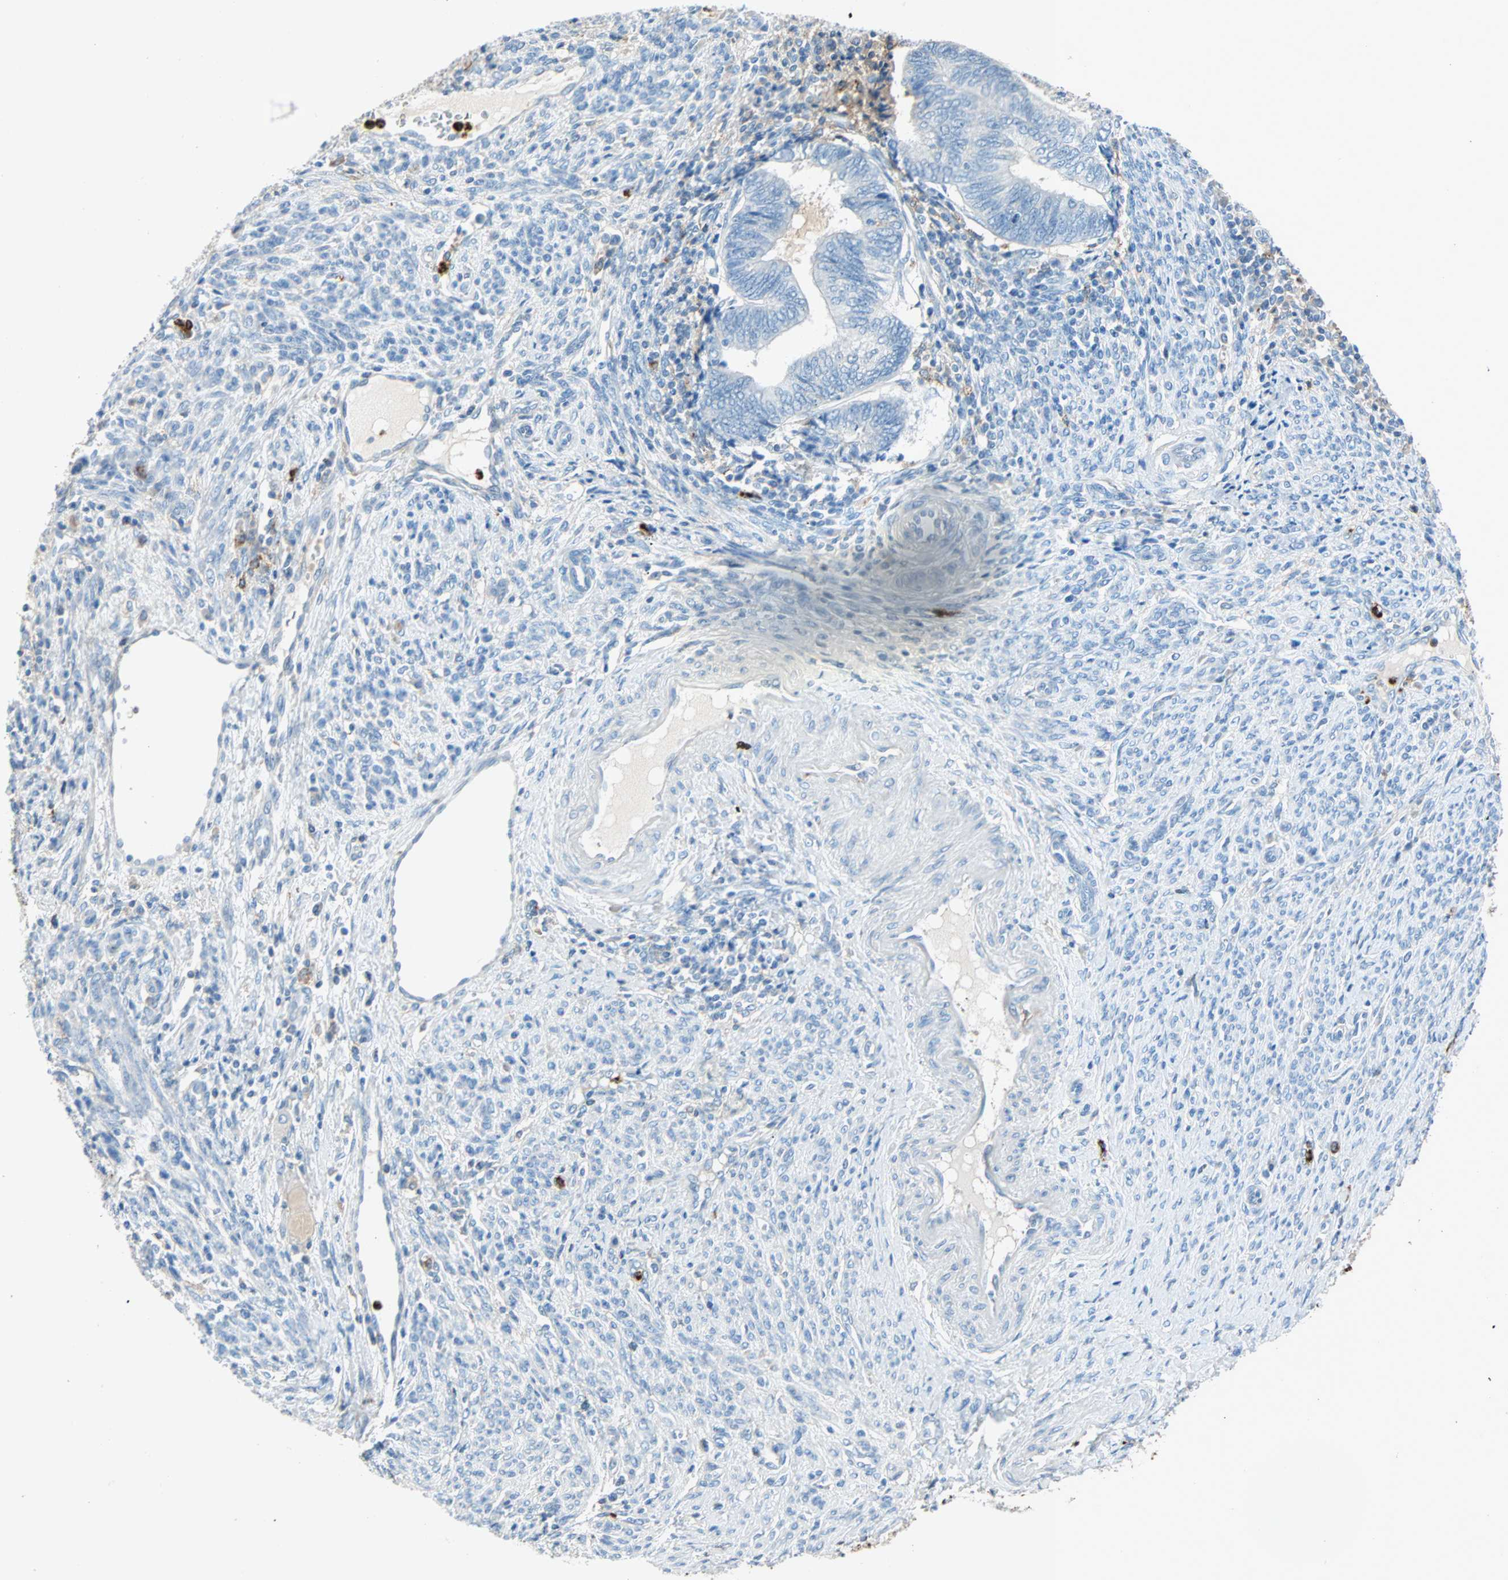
{"staining": {"intensity": "strong", "quantity": "<25%", "location": "cytoplasmic/membranous"}, "tissue": "endometrial cancer", "cell_type": "Tumor cells", "image_type": "cancer", "snomed": [{"axis": "morphology", "description": "Adenocarcinoma, NOS"}, {"axis": "topography", "description": "Uterus"}, {"axis": "topography", "description": "Endometrium"}], "caption": "This is a photomicrograph of IHC staining of endometrial cancer, which shows strong expression in the cytoplasmic/membranous of tumor cells.", "gene": "CLEC4A", "patient": {"sex": "female", "age": 70}}